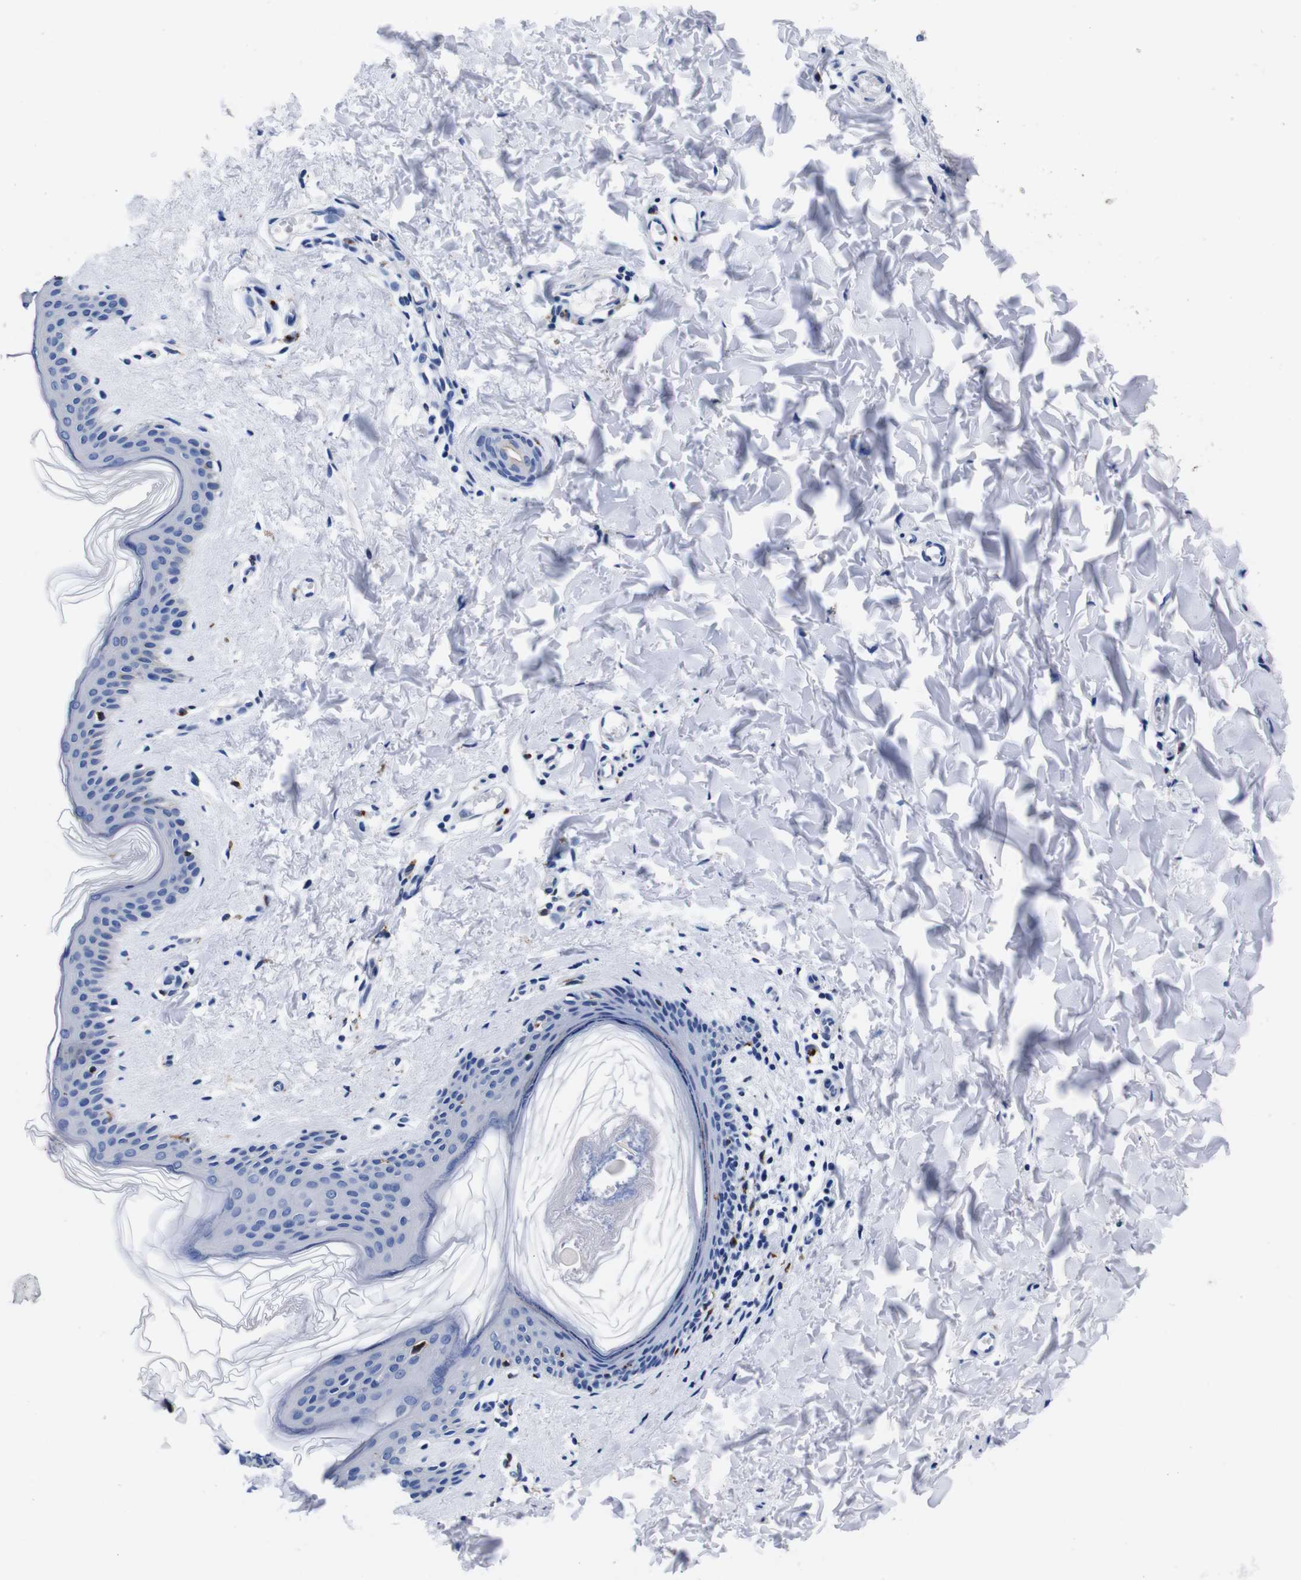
{"staining": {"intensity": "negative", "quantity": "none", "location": "none"}, "tissue": "skin", "cell_type": "Fibroblasts", "image_type": "normal", "snomed": [{"axis": "morphology", "description": "Normal tissue, NOS"}, {"axis": "topography", "description": "Skin"}], "caption": "DAB immunohistochemical staining of benign skin reveals no significant staining in fibroblasts.", "gene": "ENSG00000248993", "patient": {"sex": "female", "age": 41}}